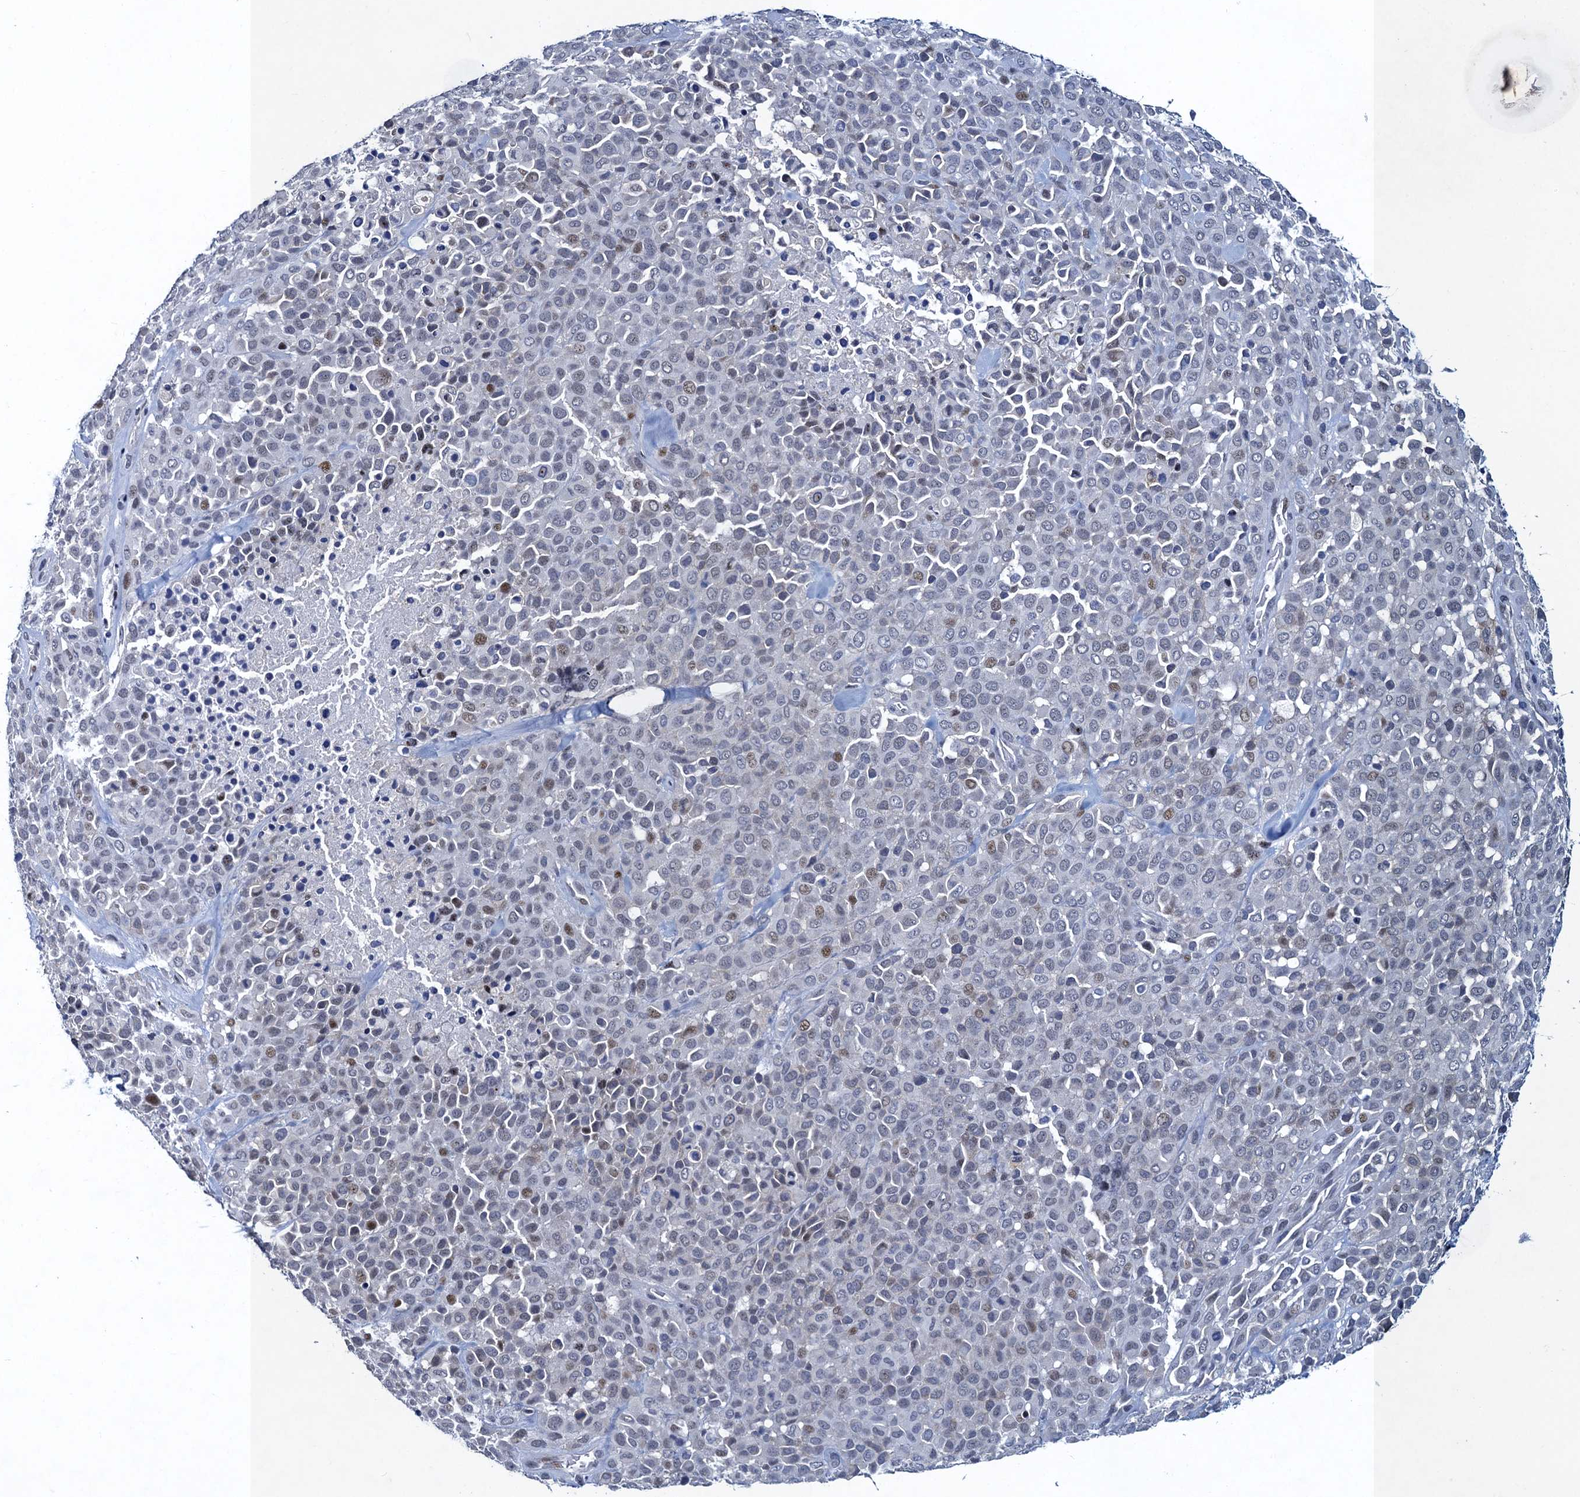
{"staining": {"intensity": "weak", "quantity": "<25%", "location": "nuclear"}, "tissue": "melanoma", "cell_type": "Tumor cells", "image_type": "cancer", "snomed": [{"axis": "morphology", "description": "Malignant melanoma, Metastatic site"}, {"axis": "topography", "description": "Skin"}], "caption": "IHC histopathology image of neoplastic tissue: melanoma stained with DAB (3,3'-diaminobenzidine) displays no significant protein positivity in tumor cells.", "gene": "ATOSA", "patient": {"sex": "female", "age": 81}}